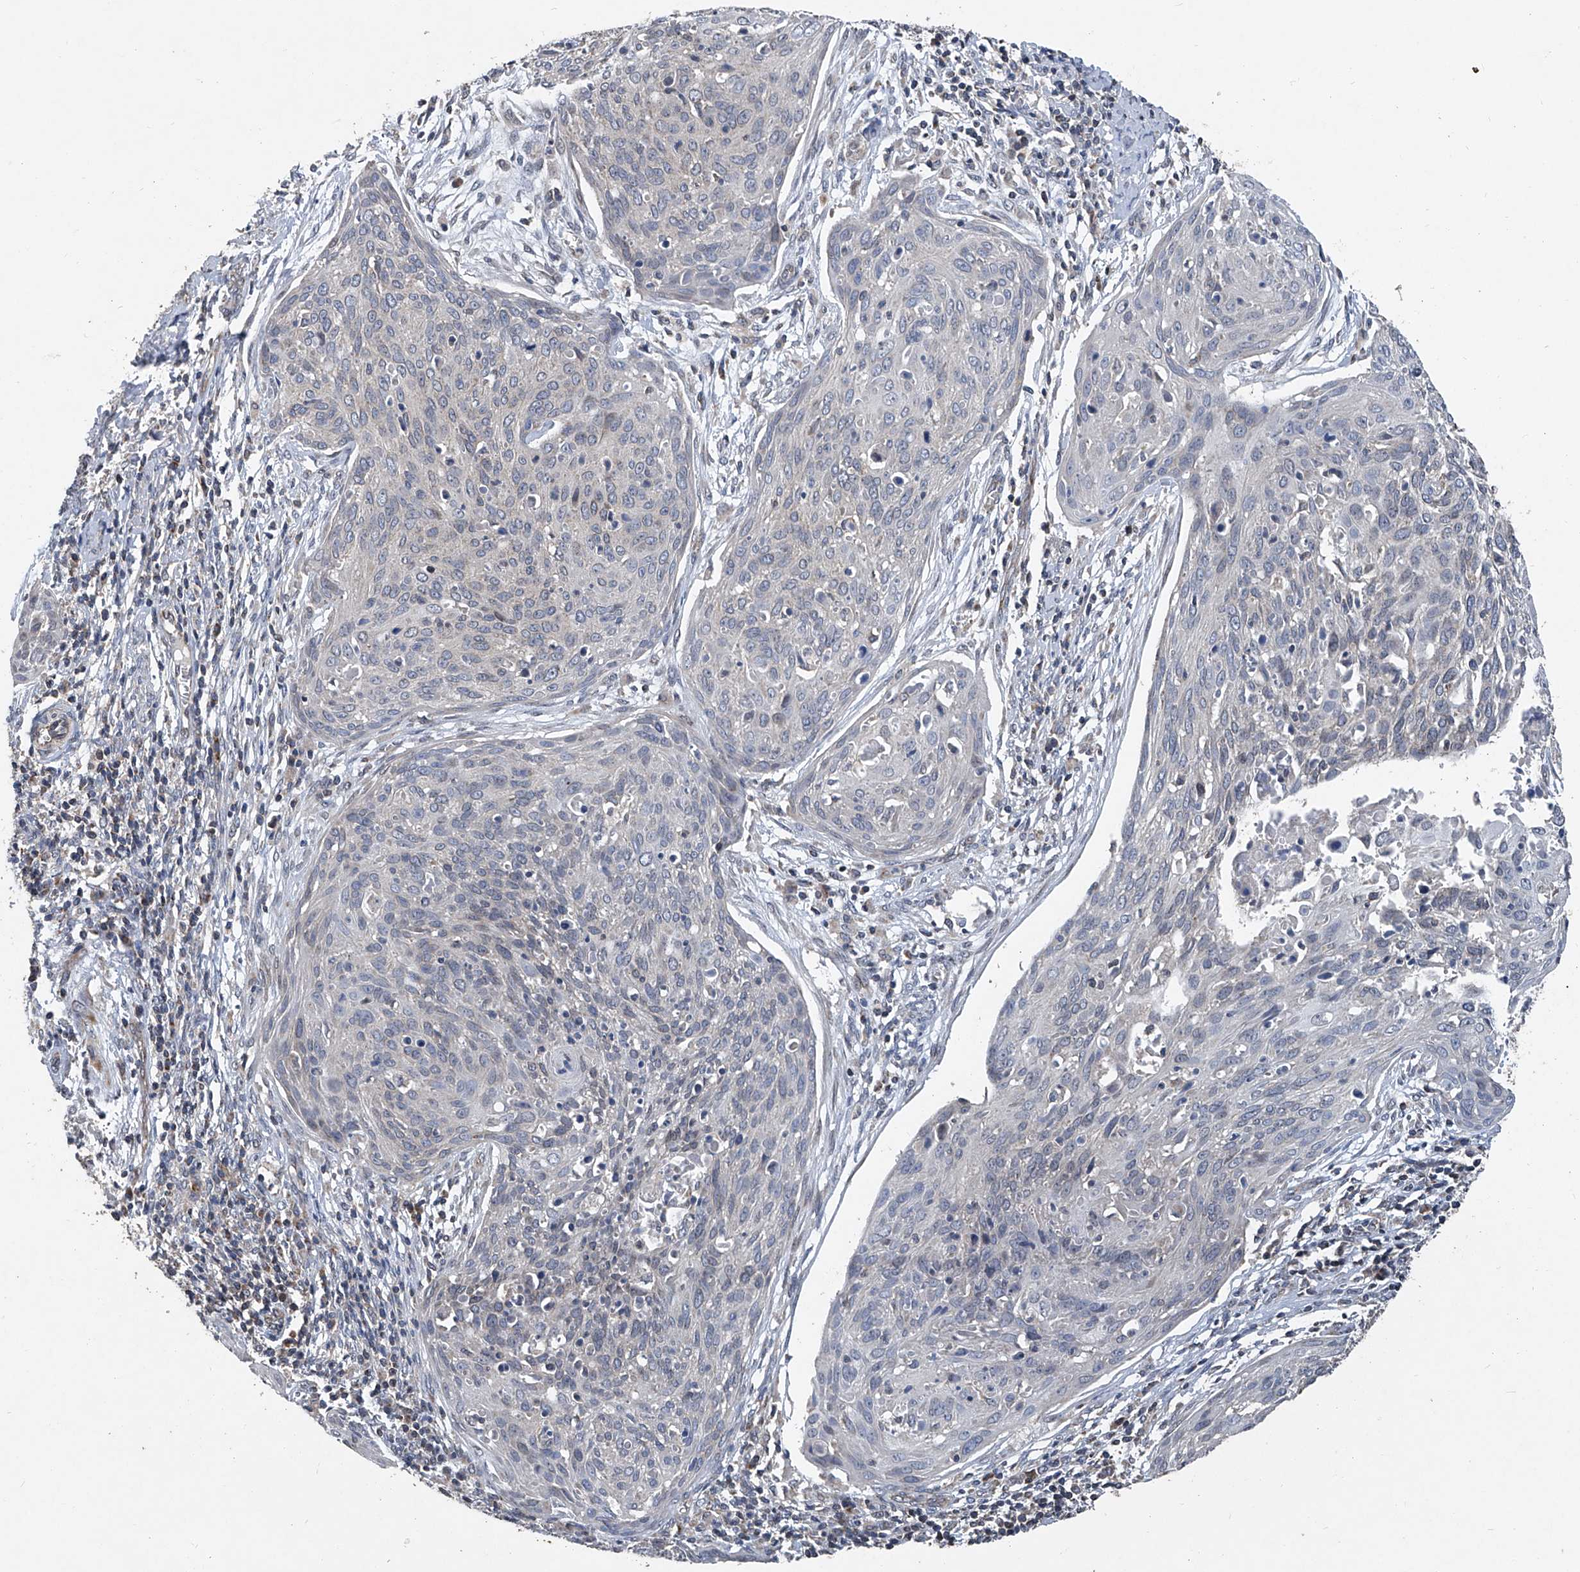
{"staining": {"intensity": "negative", "quantity": "none", "location": "none"}, "tissue": "cervical cancer", "cell_type": "Tumor cells", "image_type": "cancer", "snomed": [{"axis": "morphology", "description": "Squamous cell carcinoma, NOS"}, {"axis": "topography", "description": "Cervix"}], "caption": "Tumor cells show no significant positivity in cervical squamous cell carcinoma.", "gene": "BCKDHB", "patient": {"sex": "female", "age": 38}}